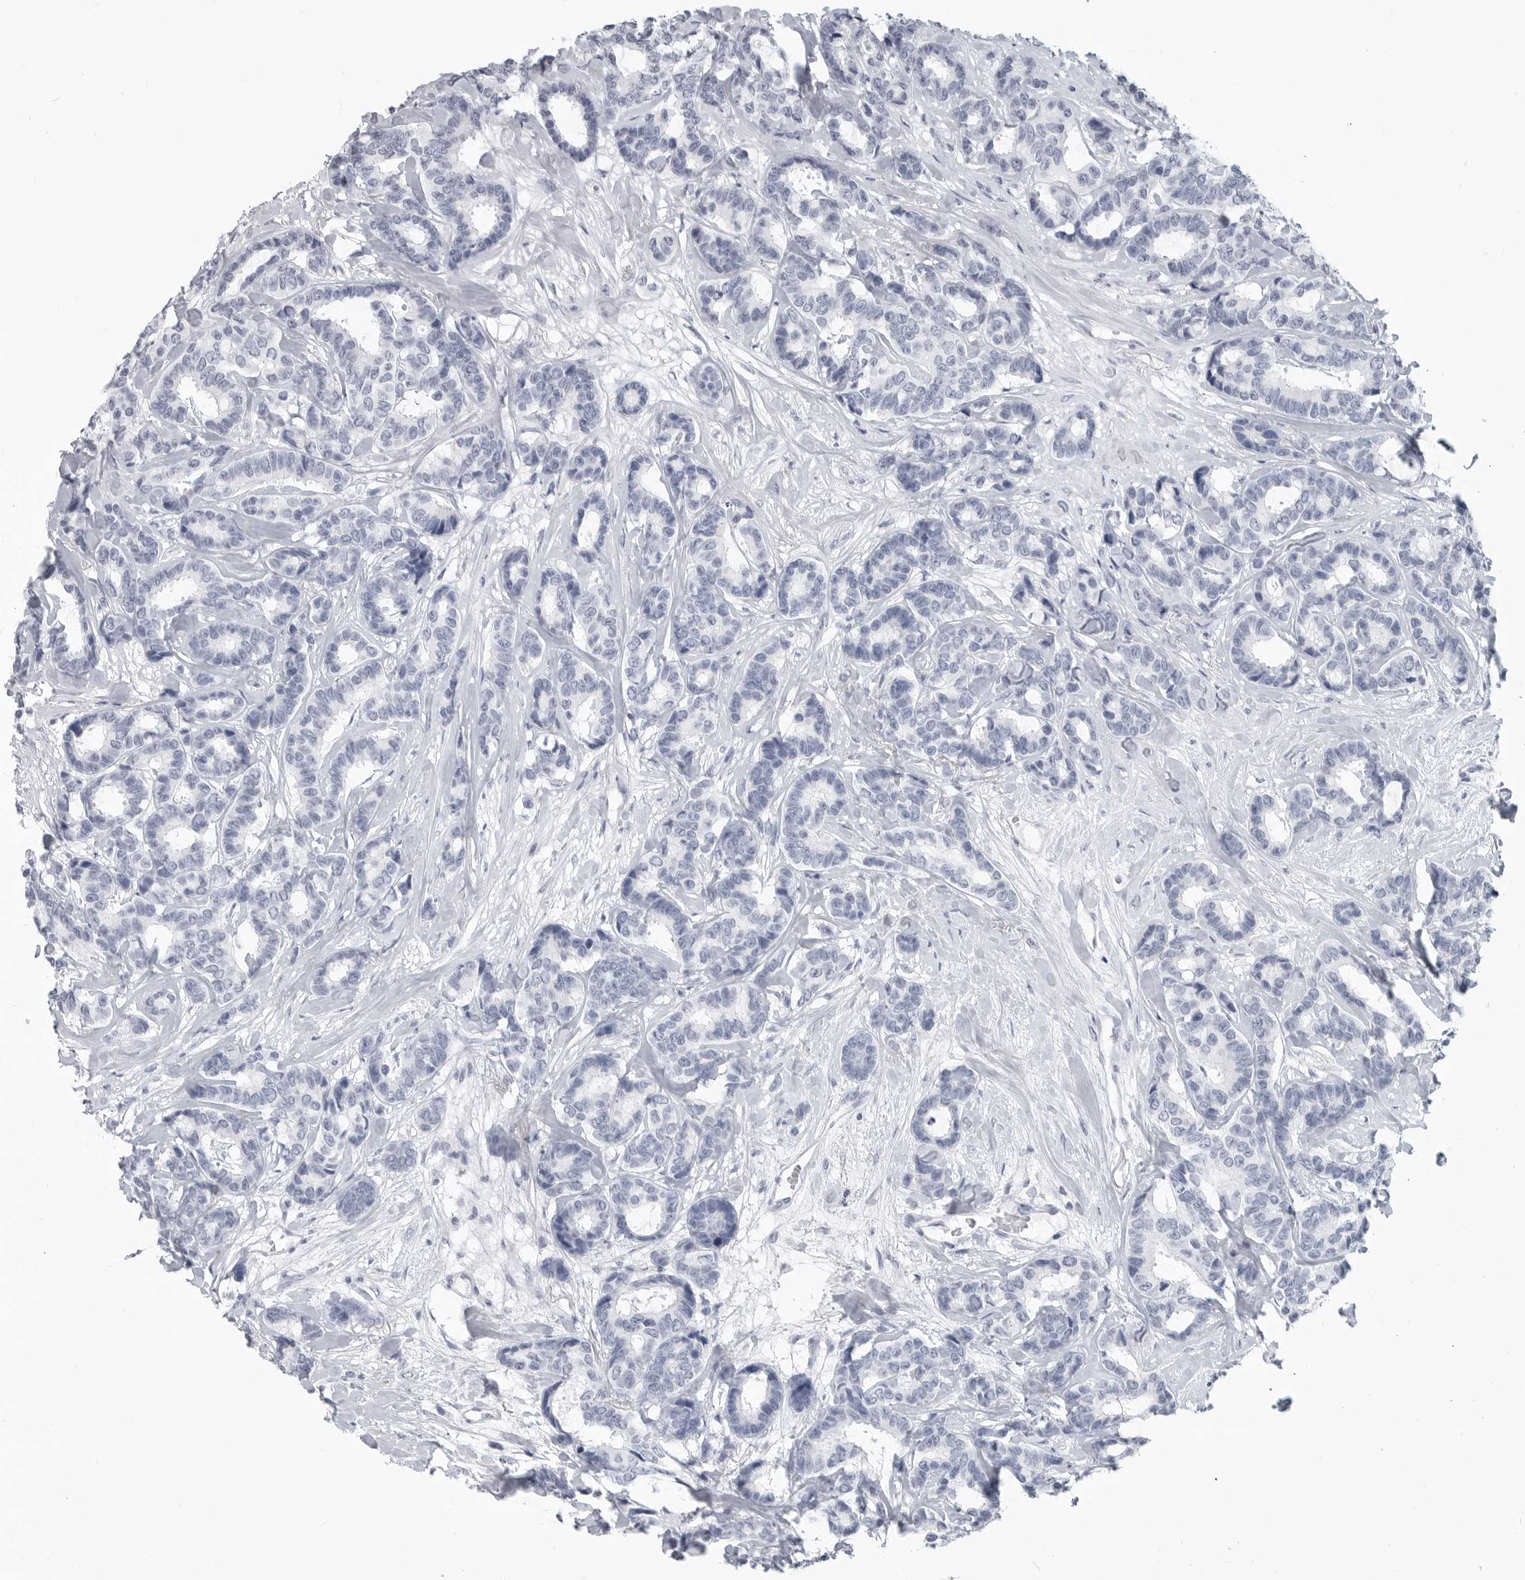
{"staining": {"intensity": "negative", "quantity": "none", "location": "none"}, "tissue": "breast cancer", "cell_type": "Tumor cells", "image_type": "cancer", "snomed": [{"axis": "morphology", "description": "Duct carcinoma"}, {"axis": "topography", "description": "Breast"}], "caption": "A high-resolution image shows IHC staining of breast invasive ductal carcinoma, which reveals no significant staining in tumor cells.", "gene": "LY6D", "patient": {"sex": "female", "age": 87}}